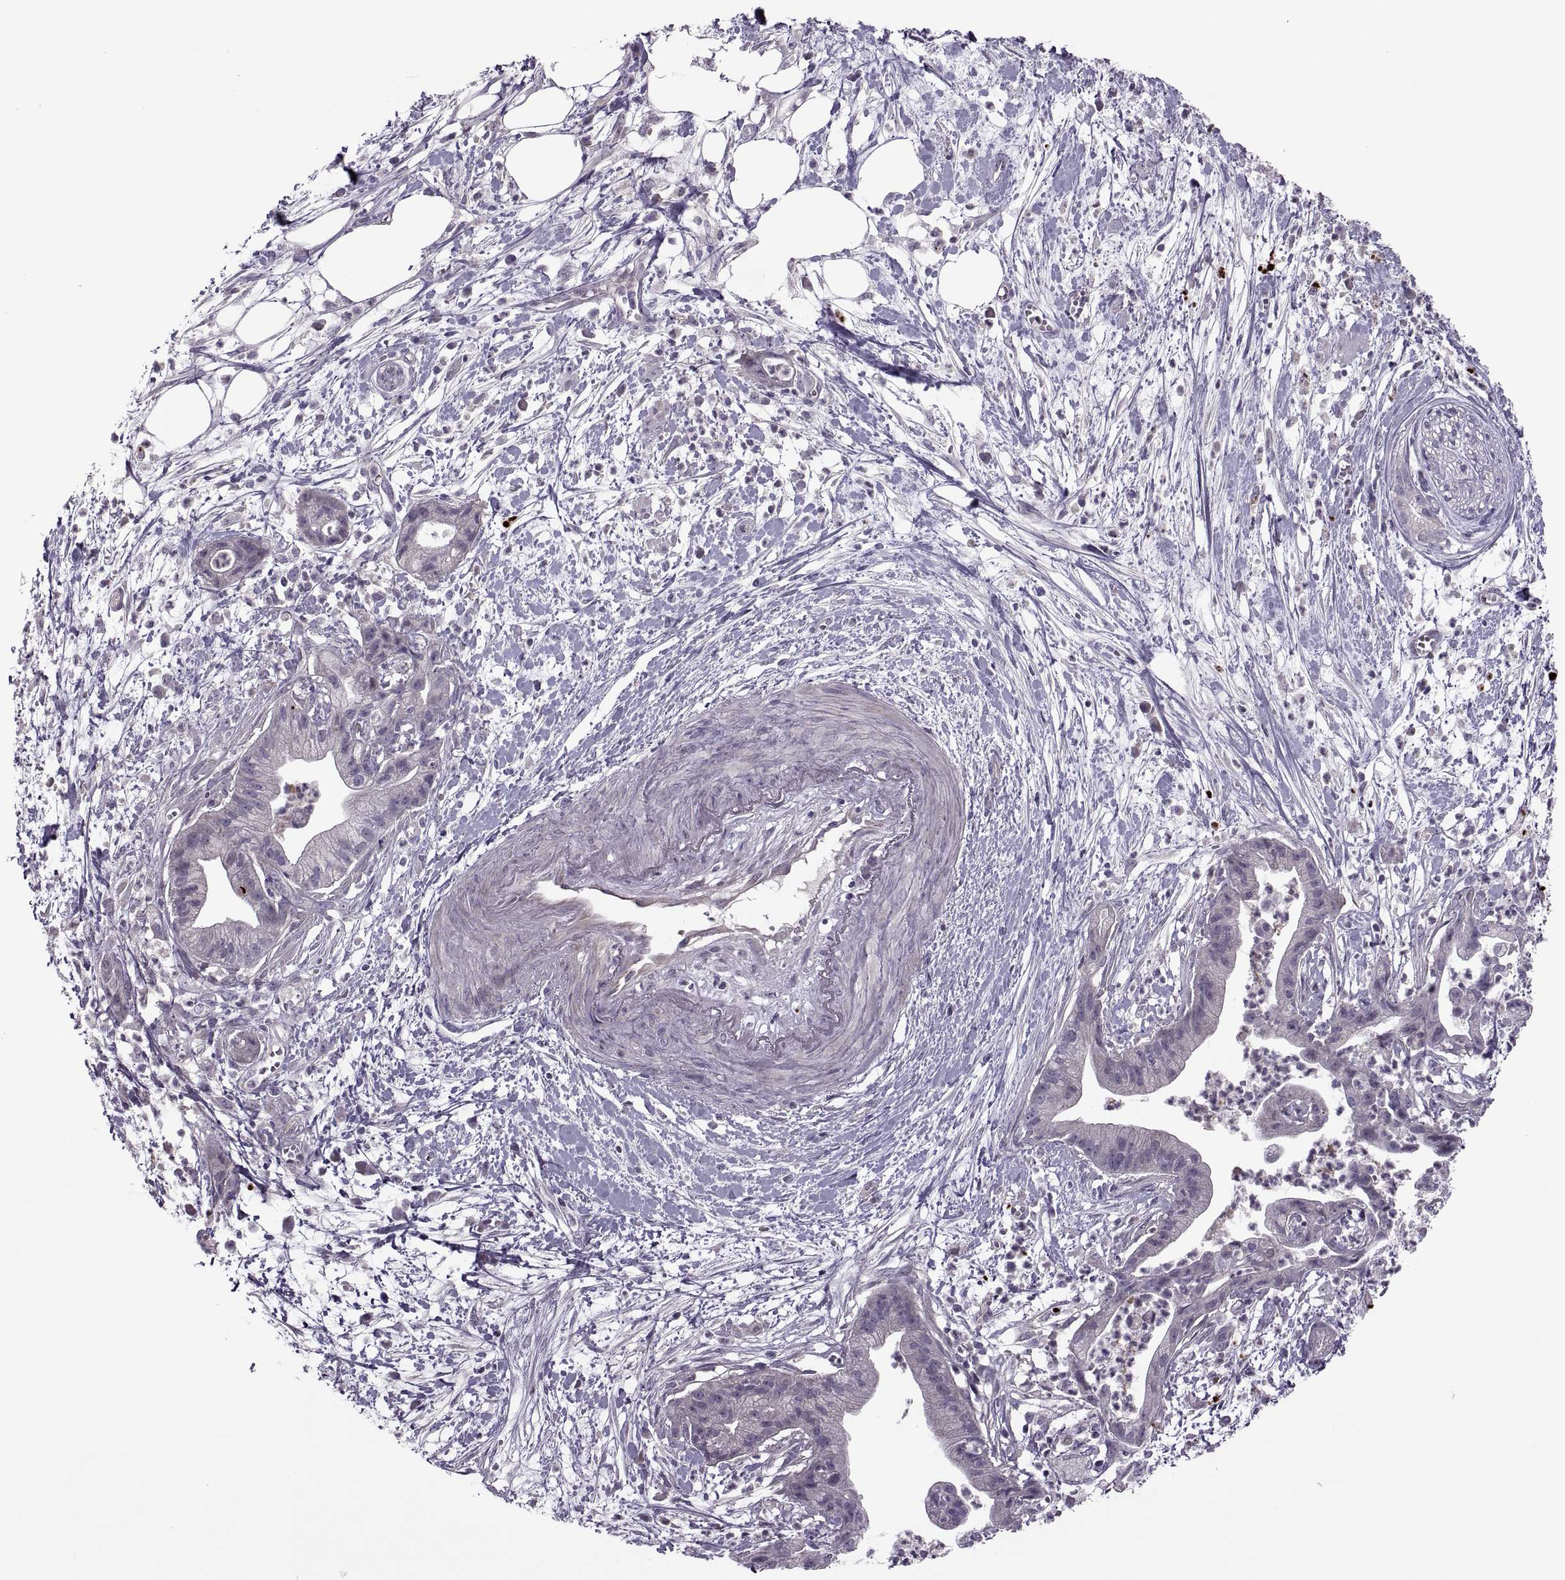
{"staining": {"intensity": "negative", "quantity": "none", "location": "none"}, "tissue": "pancreatic cancer", "cell_type": "Tumor cells", "image_type": "cancer", "snomed": [{"axis": "morphology", "description": "Normal tissue, NOS"}, {"axis": "morphology", "description": "Adenocarcinoma, NOS"}, {"axis": "topography", "description": "Lymph node"}, {"axis": "topography", "description": "Pancreas"}], "caption": "The photomicrograph displays no significant positivity in tumor cells of pancreatic cancer (adenocarcinoma).", "gene": "ODF3", "patient": {"sex": "female", "age": 58}}